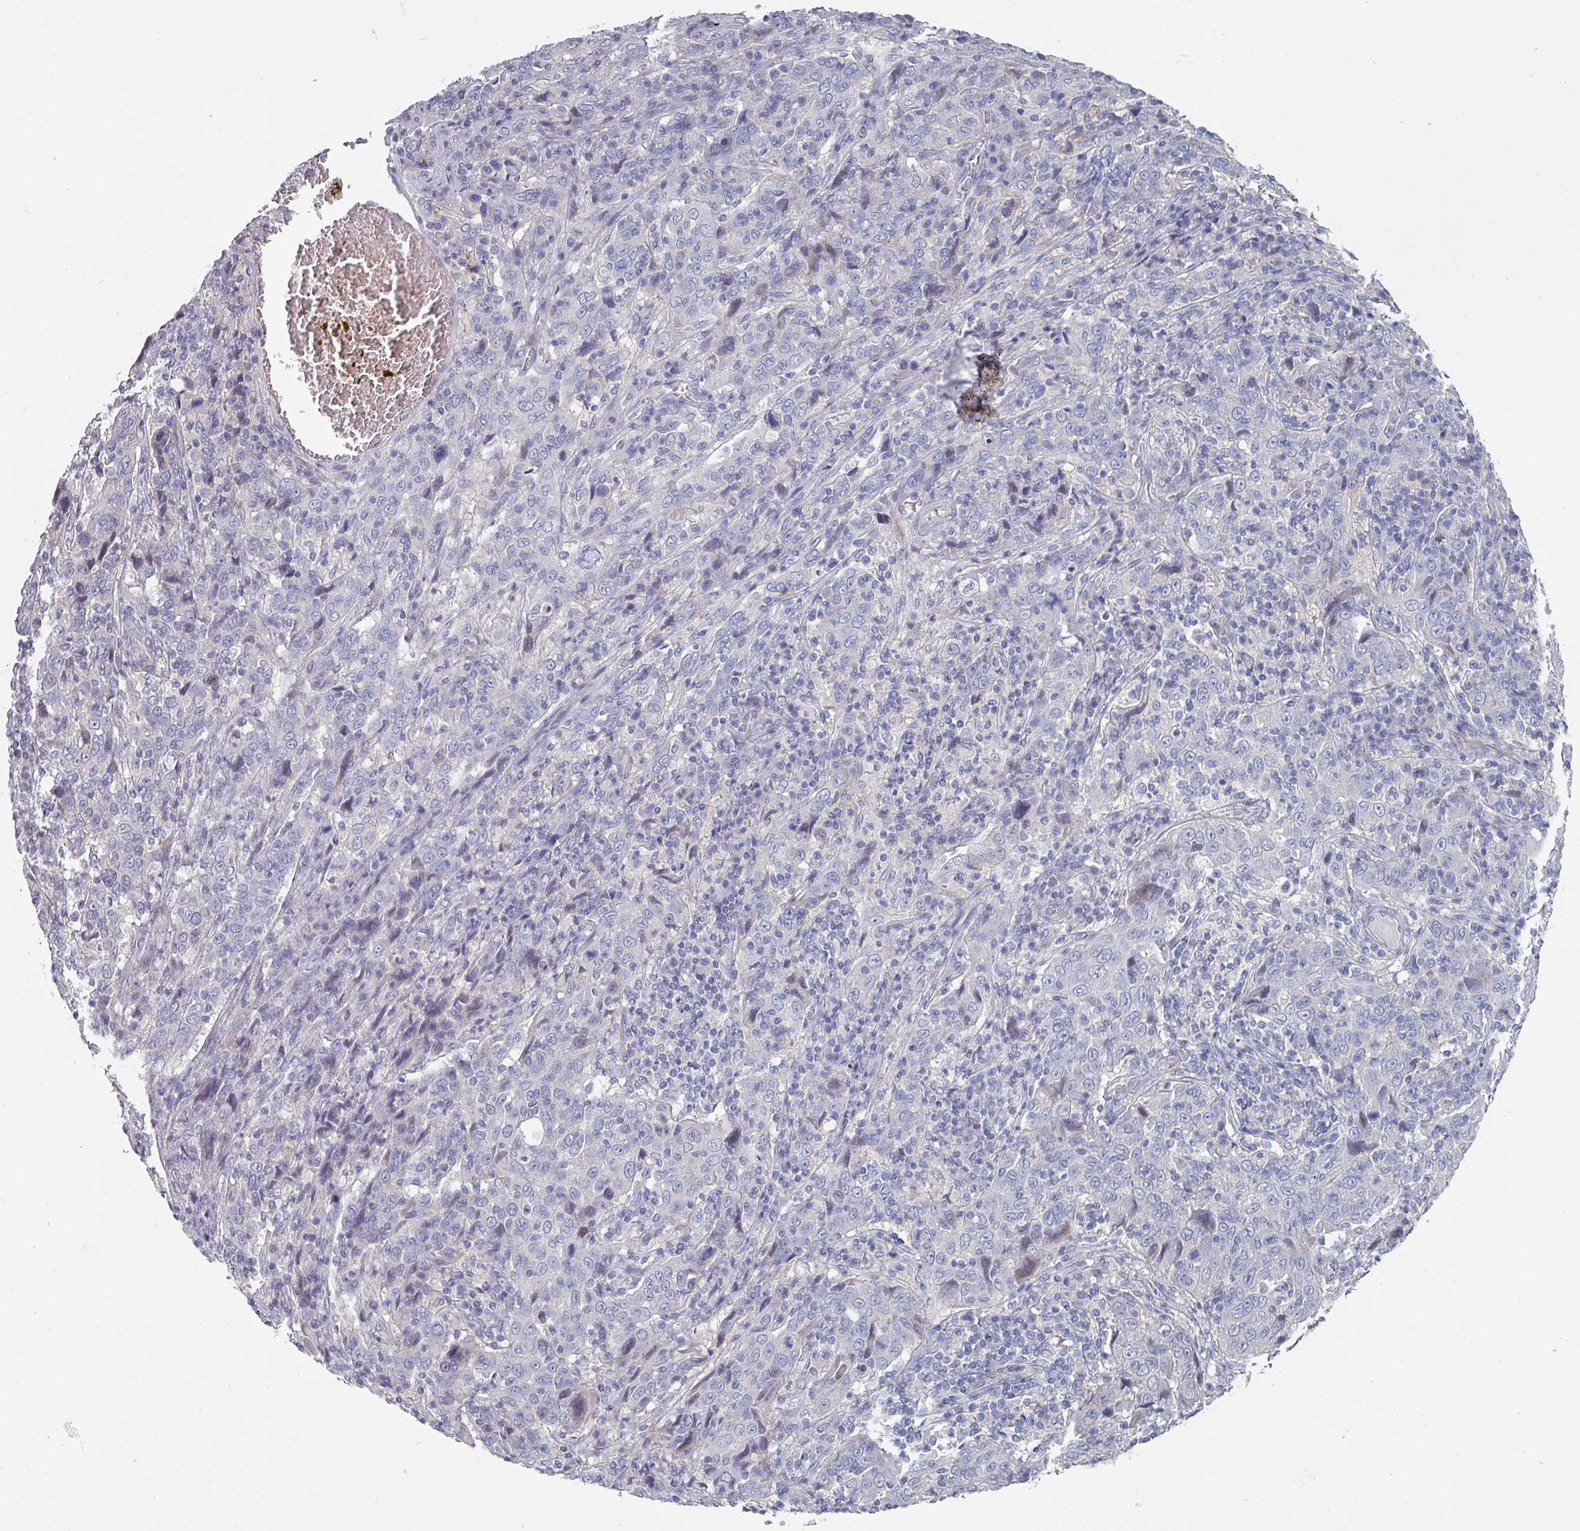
{"staining": {"intensity": "negative", "quantity": "none", "location": "none"}, "tissue": "cervical cancer", "cell_type": "Tumor cells", "image_type": "cancer", "snomed": [{"axis": "morphology", "description": "Squamous cell carcinoma, NOS"}, {"axis": "topography", "description": "Cervix"}], "caption": "This is an IHC image of squamous cell carcinoma (cervical). There is no staining in tumor cells.", "gene": "EFL1", "patient": {"sex": "female", "age": 46}}